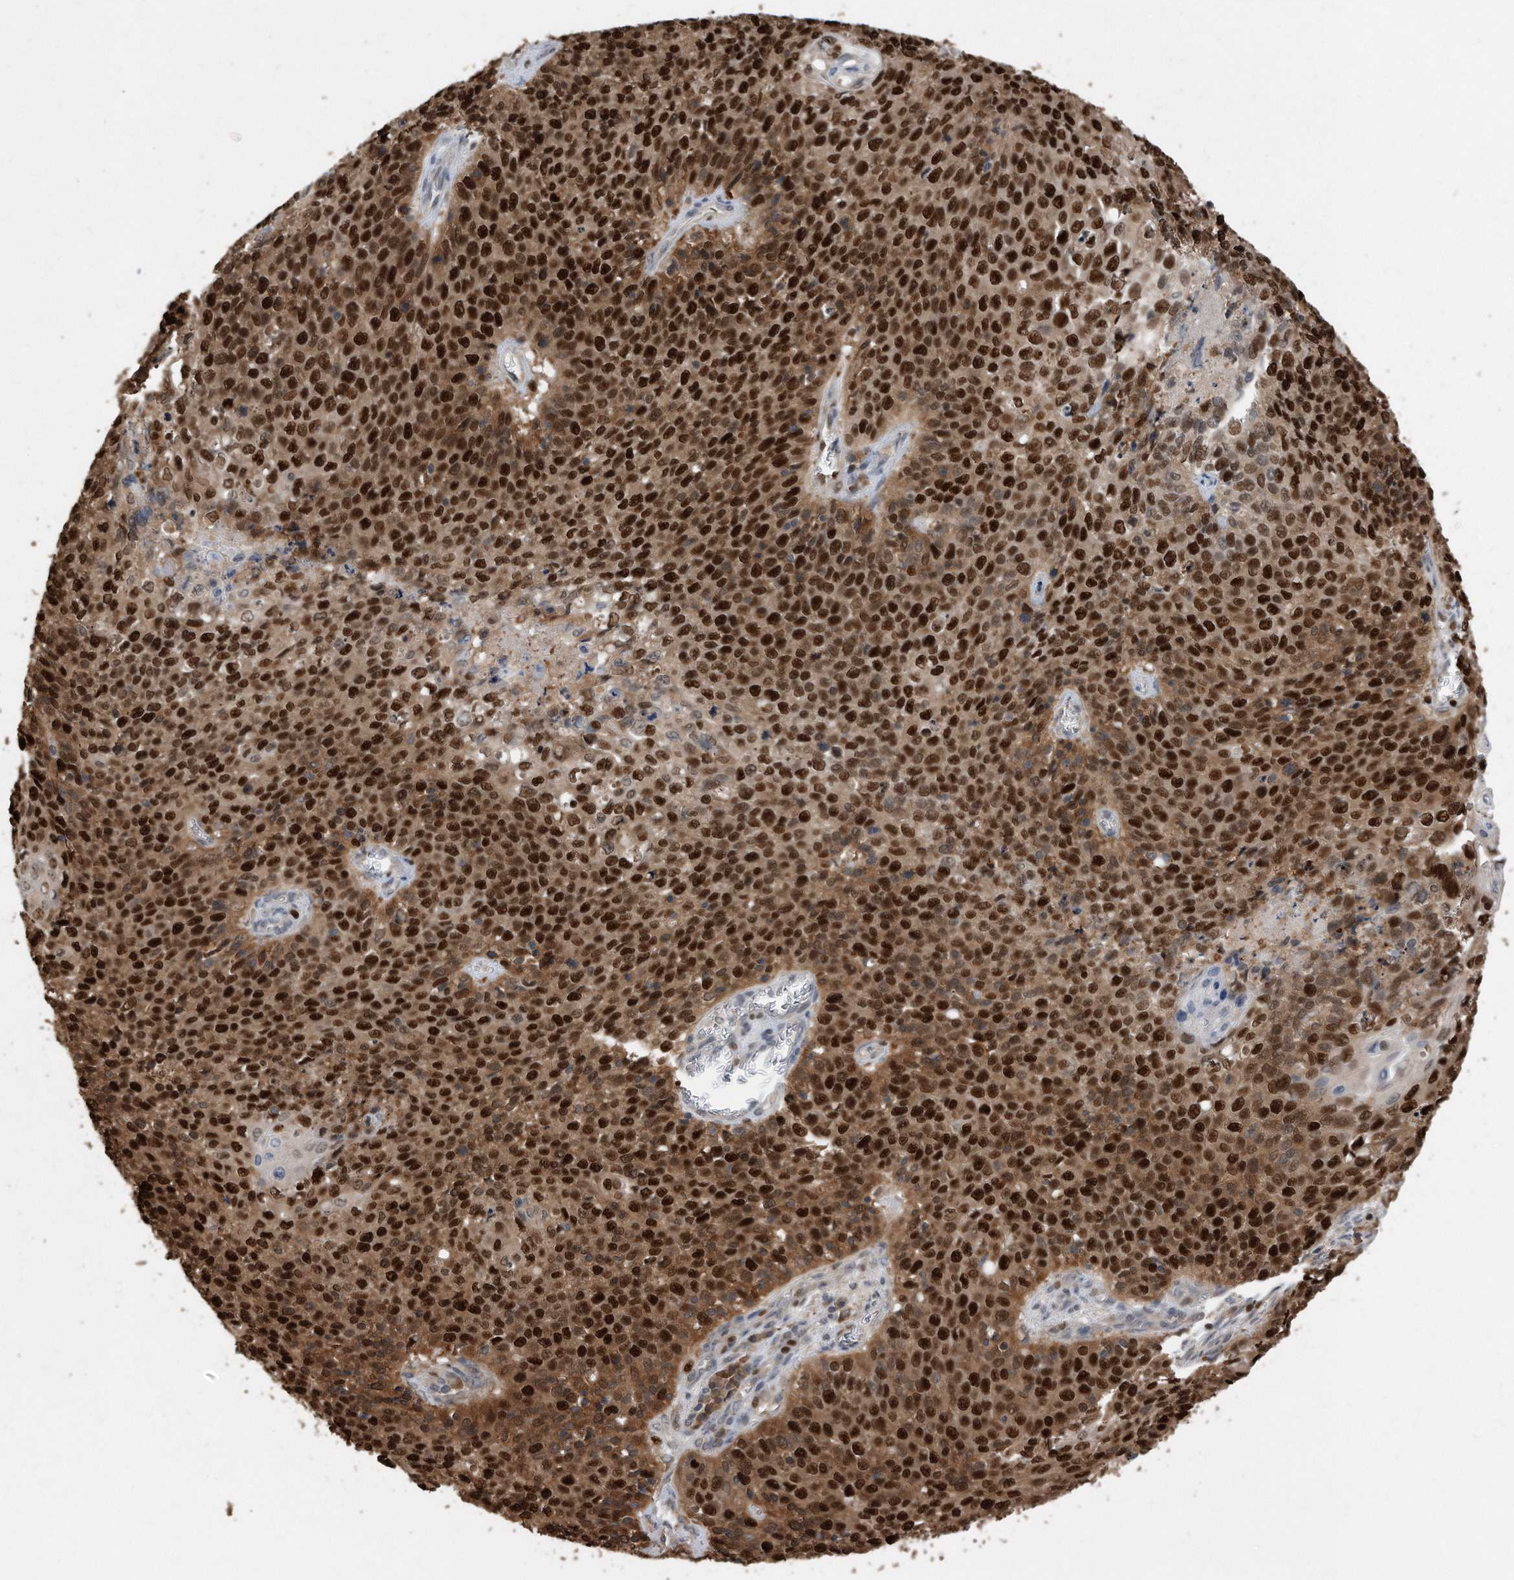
{"staining": {"intensity": "strong", "quantity": ">75%", "location": "nuclear"}, "tissue": "cervical cancer", "cell_type": "Tumor cells", "image_type": "cancer", "snomed": [{"axis": "morphology", "description": "Squamous cell carcinoma, NOS"}, {"axis": "topography", "description": "Cervix"}], "caption": "Immunohistochemistry (IHC) histopathology image of human cervical squamous cell carcinoma stained for a protein (brown), which exhibits high levels of strong nuclear expression in approximately >75% of tumor cells.", "gene": "PCNA", "patient": {"sex": "female", "age": 39}}